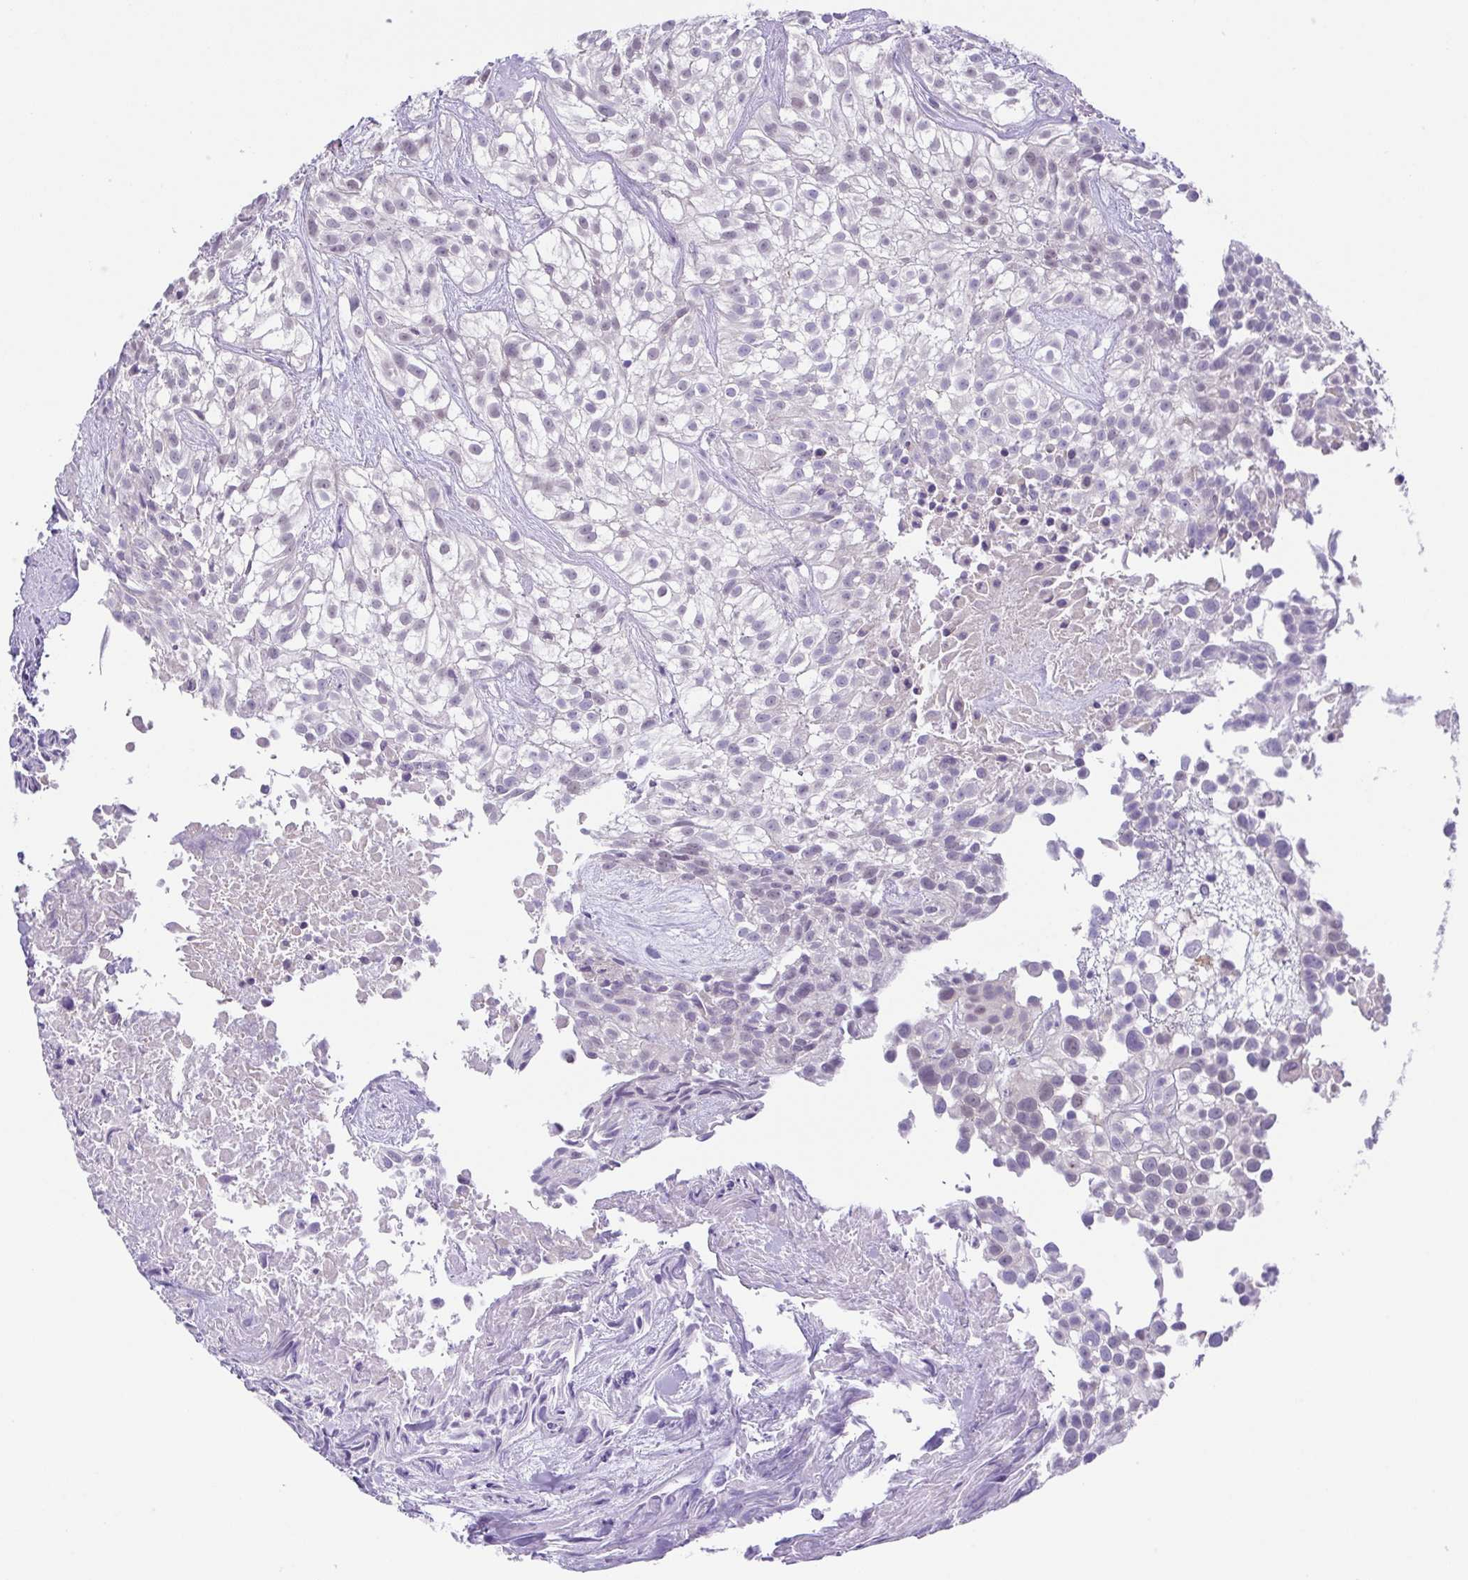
{"staining": {"intensity": "negative", "quantity": "none", "location": "none"}, "tissue": "urothelial cancer", "cell_type": "Tumor cells", "image_type": "cancer", "snomed": [{"axis": "morphology", "description": "Urothelial carcinoma, High grade"}, {"axis": "topography", "description": "Urinary bladder"}], "caption": "High-grade urothelial carcinoma was stained to show a protein in brown. There is no significant positivity in tumor cells. (Brightfield microscopy of DAB (3,3'-diaminobenzidine) immunohistochemistry at high magnification).", "gene": "UBE2Q1", "patient": {"sex": "male", "age": 56}}